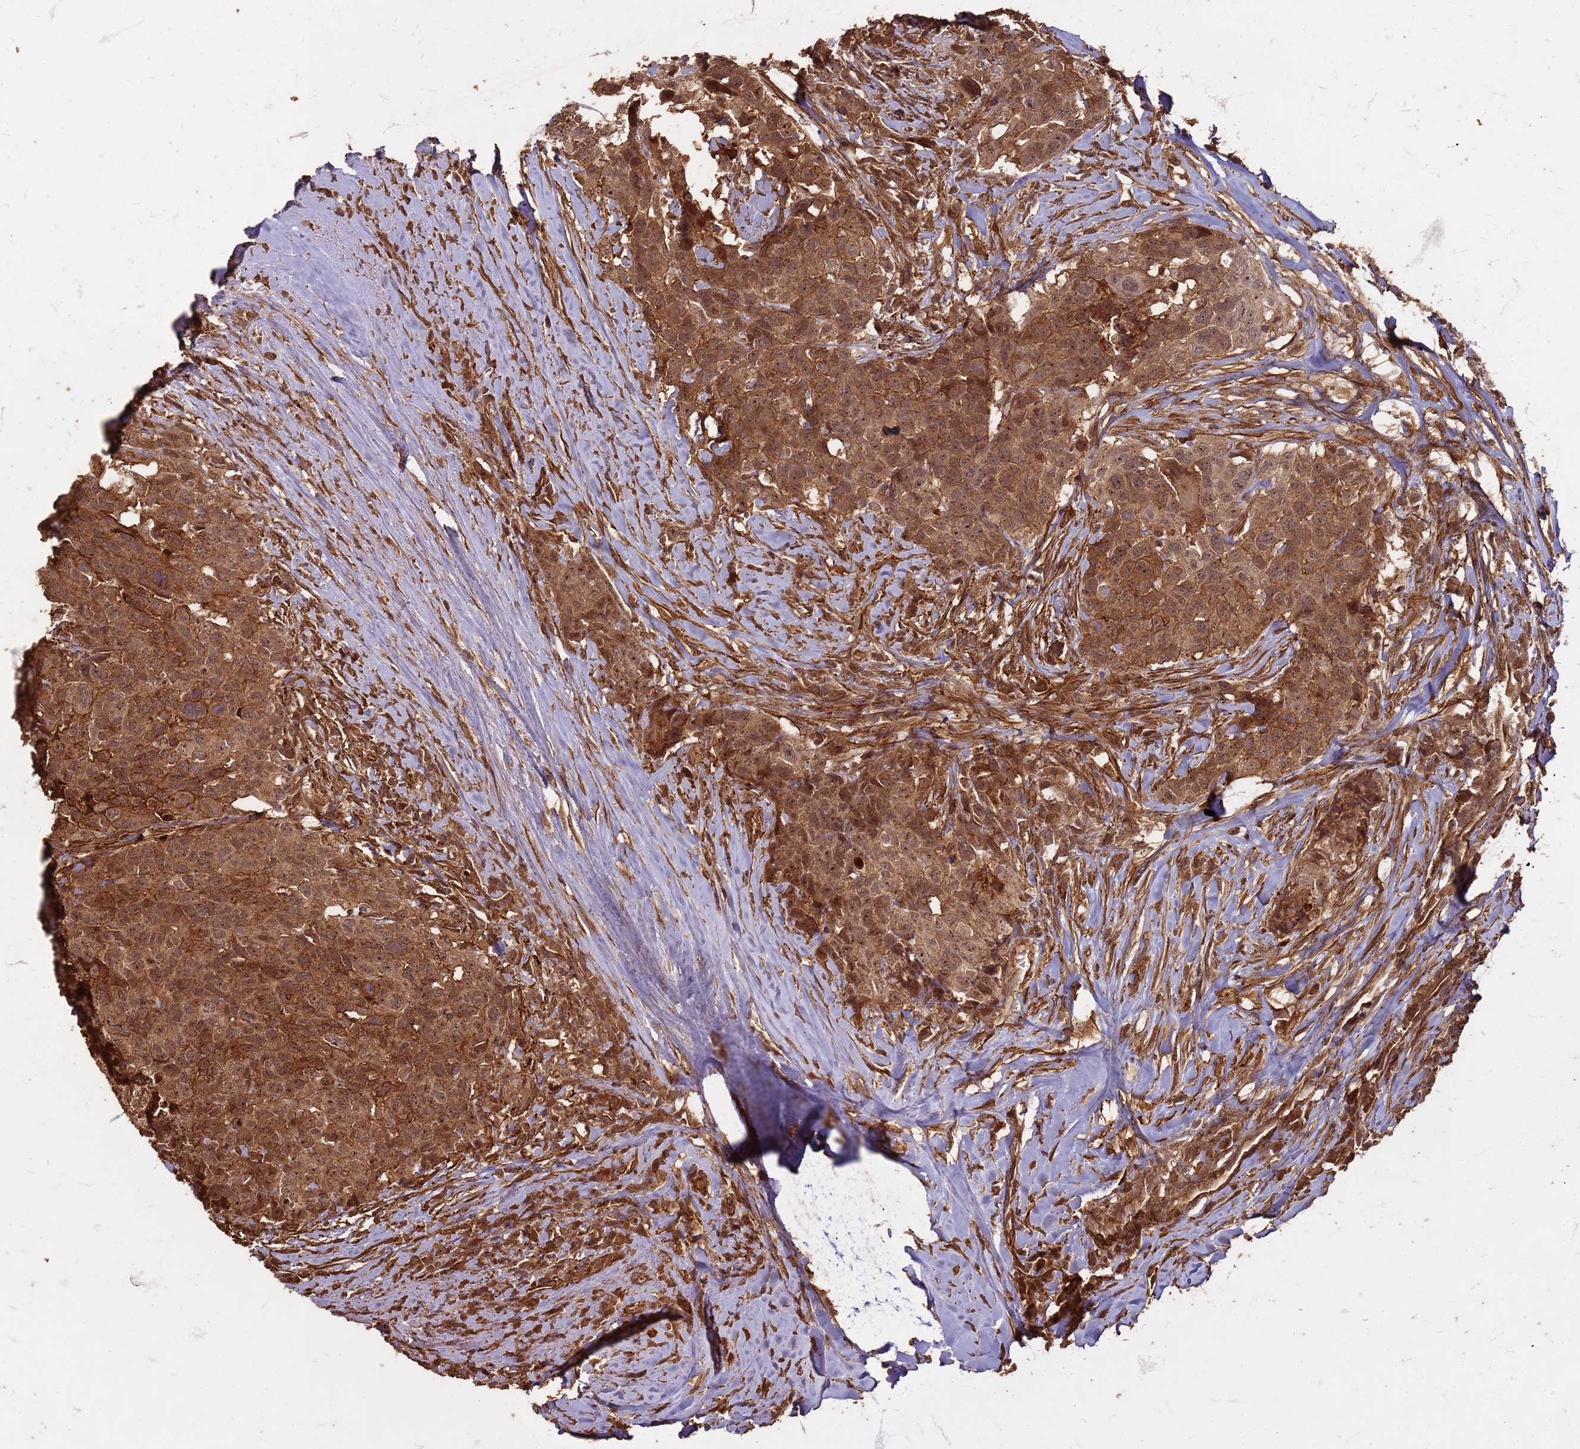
{"staining": {"intensity": "strong", "quantity": ">75%", "location": "cytoplasmic/membranous,nuclear"}, "tissue": "head and neck cancer", "cell_type": "Tumor cells", "image_type": "cancer", "snomed": [{"axis": "morphology", "description": "Squamous cell carcinoma, NOS"}, {"axis": "topography", "description": "Head-Neck"}], "caption": "Strong cytoplasmic/membranous and nuclear positivity for a protein is identified in about >75% of tumor cells of head and neck cancer using immunohistochemistry (IHC).", "gene": "KIF26A", "patient": {"sex": "male", "age": 66}}